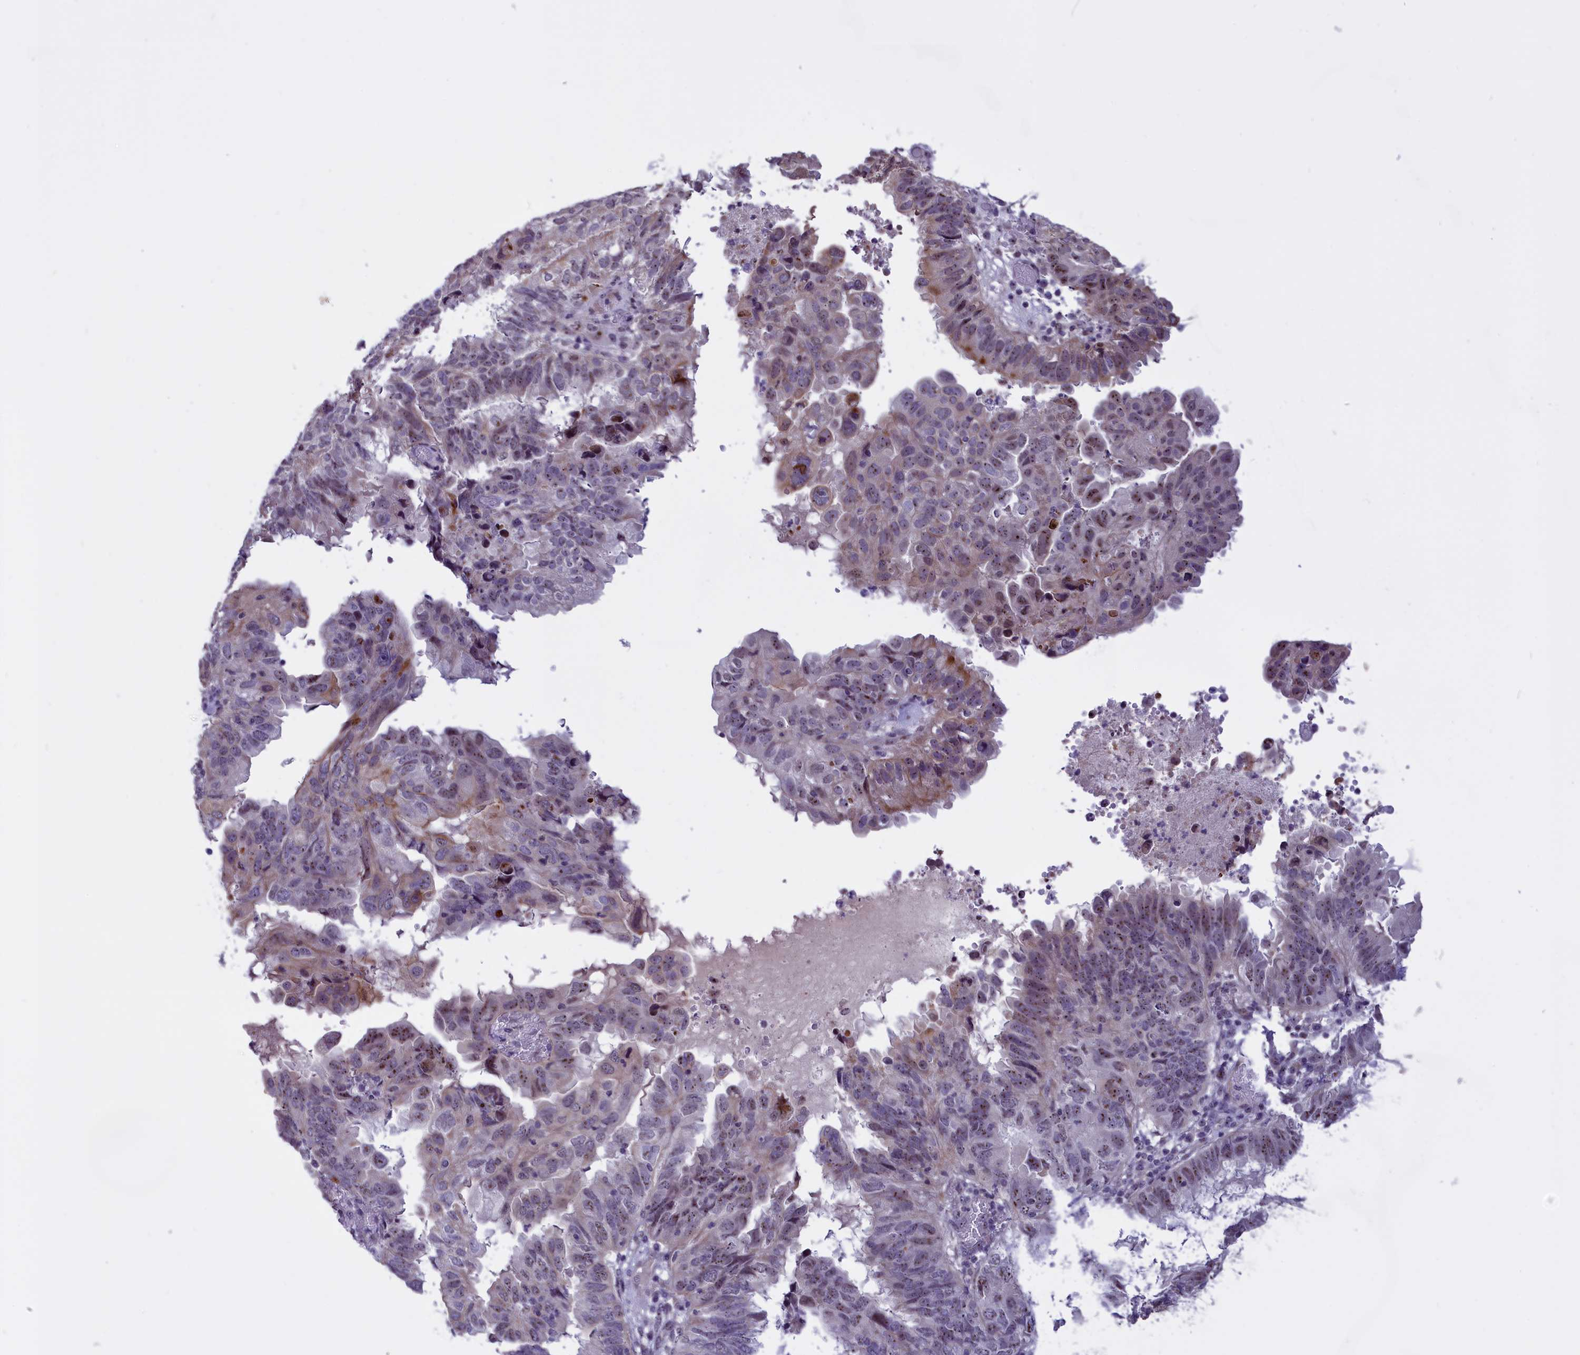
{"staining": {"intensity": "moderate", "quantity": "<25%", "location": "cytoplasmic/membranous,nuclear"}, "tissue": "endometrial cancer", "cell_type": "Tumor cells", "image_type": "cancer", "snomed": [{"axis": "morphology", "description": "Adenocarcinoma, NOS"}, {"axis": "topography", "description": "Uterus"}], "caption": "A brown stain shows moderate cytoplasmic/membranous and nuclear staining of a protein in adenocarcinoma (endometrial) tumor cells. The staining was performed using DAB (3,3'-diaminobenzidine) to visualize the protein expression in brown, while the nuclei were stained in blue with hematoxylin (Magnification: 20x).", "gene": "TBL3", "patient": {"sex": "female", "age": 77}}